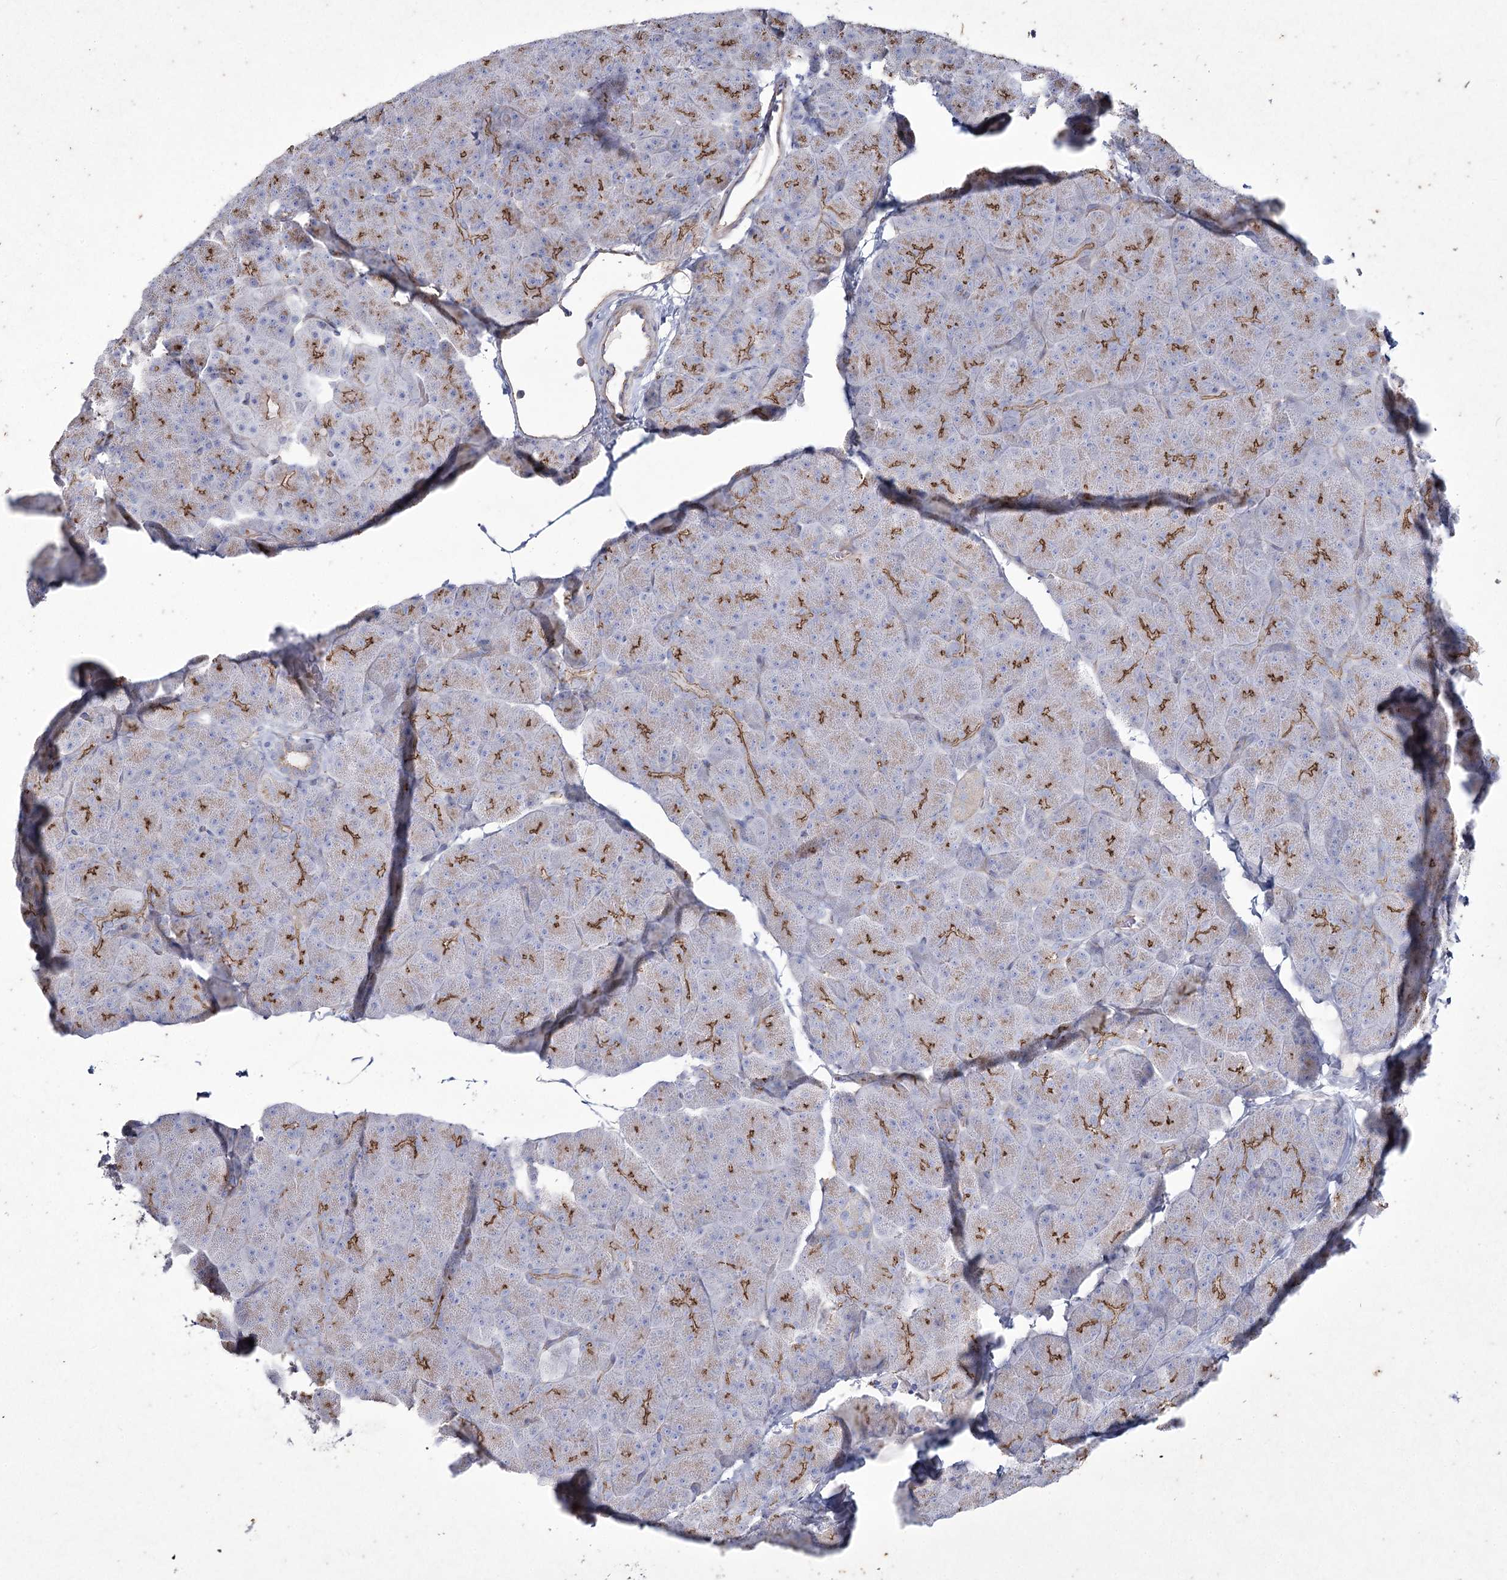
{"staining": {"intensity": "moderate", "quantity": "<25%", "location": "cytoplasmic/membranous"}, "tissue": "pancreas", "cell_type": "Exocrine glandular cells", "image_type": "normal", "snomed": [{"axis": "morphology", "description": "Normal tissue, NOS"}, {"axis": "topography", "description": "Pancreas"}], "caption": "Human pancreas stained for a protein (brown) demonstrates moderate cytoplasmic/membranous positive staining in about <25% of exocrine glandular cells.", "gene": "LDLRAD3", "patient": {"sex": "male", "age": 36}}